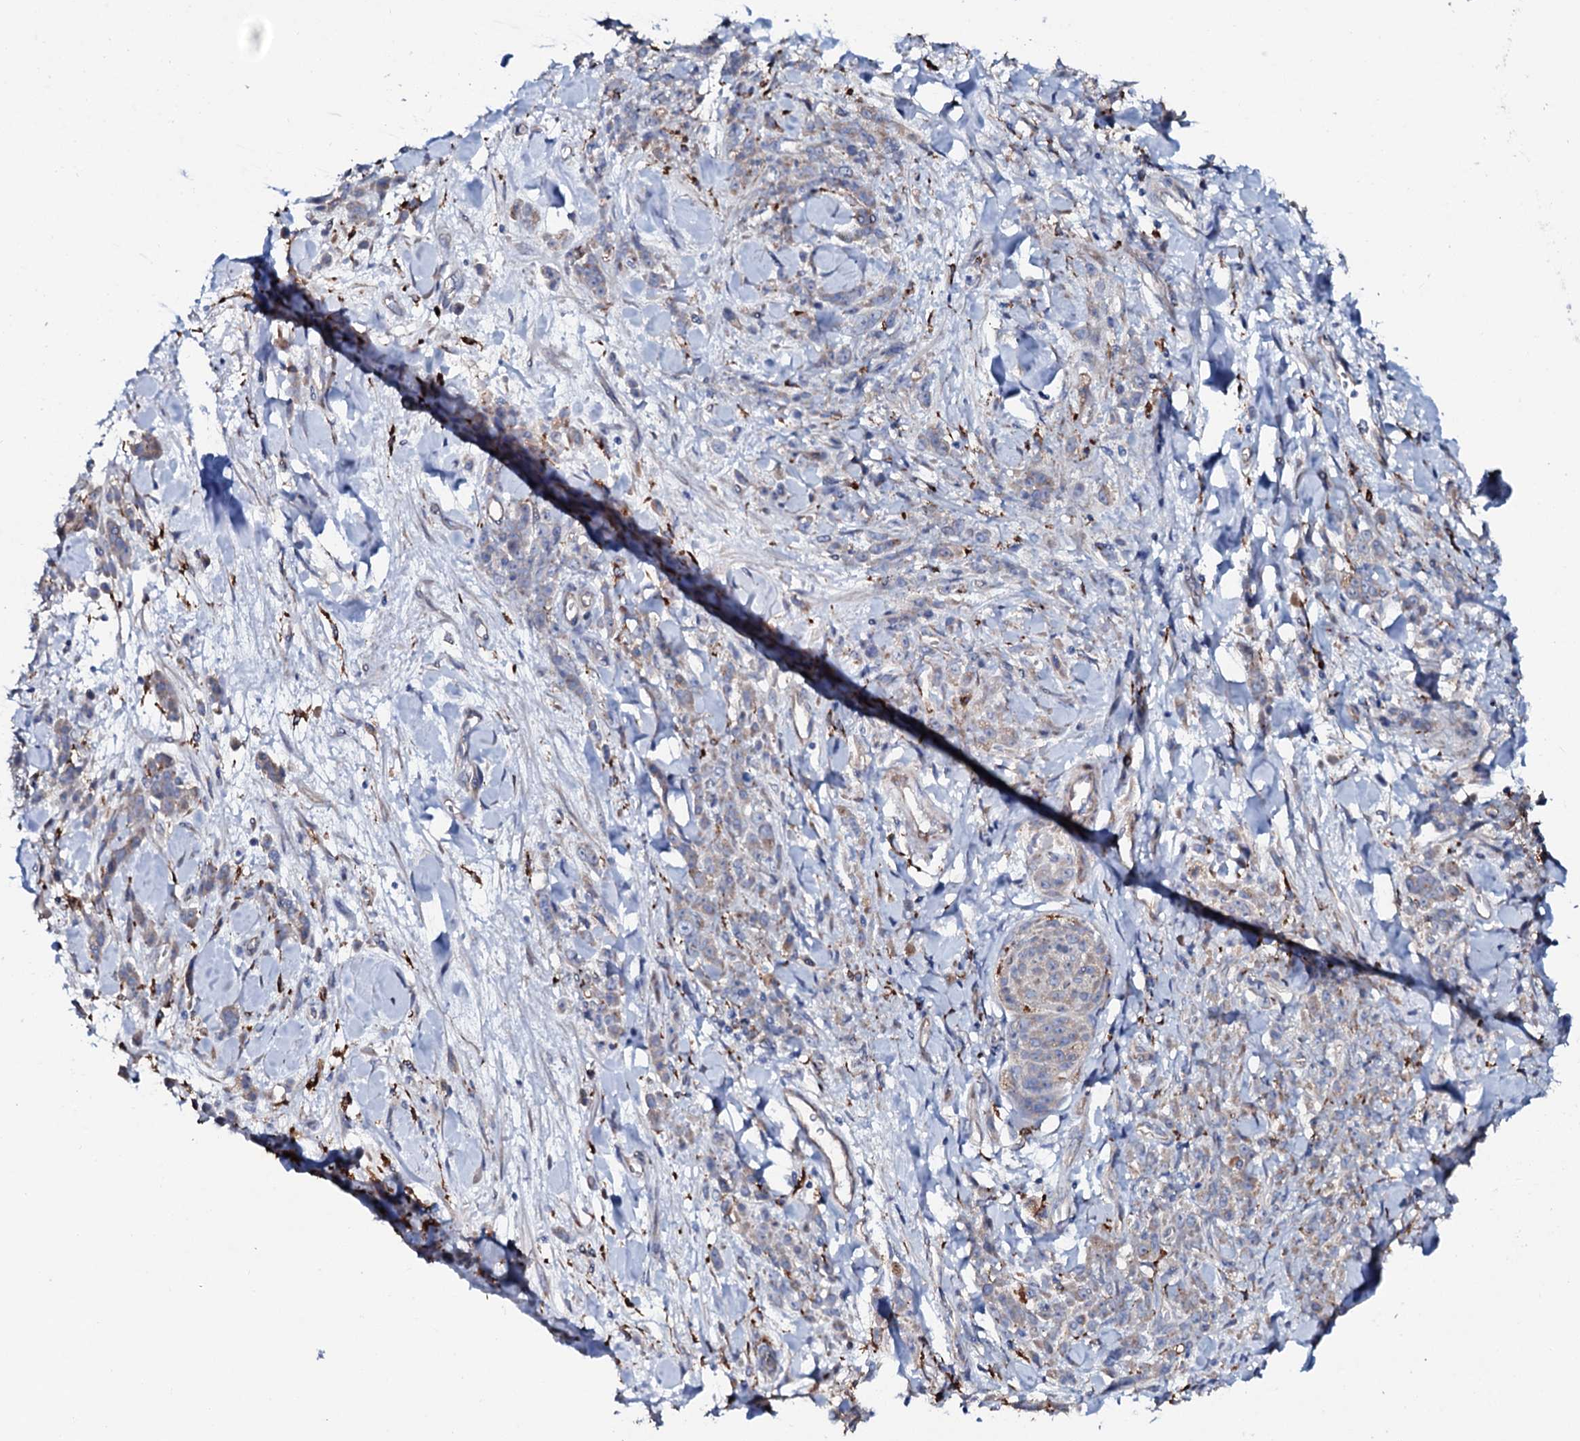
{"staining": {"intensity": "weak", "quantity": "25%-75%", "location": "cytoplasmic/membranous"}, "tissue": "stomach cancer", "cell_type": "Tumor cells", "image_type": "cancer", "snomed": [{"axis": "morphology", "description": "Normal tissue, NOS"}, {"axis": "morphology", "description": "Adenocarcinoma, NOS"}, {"axis": "topography", "description": "Stomach"}], "caption": "Tumor cells exhibit low levels of weak cytoplasmic/membranous expression in about 25%-75% of cells in human stomach adenocarcinoma. (DAB IHC with brightfield microscopy, high magnification).", "gene": "P2RX4", "patient": {"sex": "male", "age": 82}}